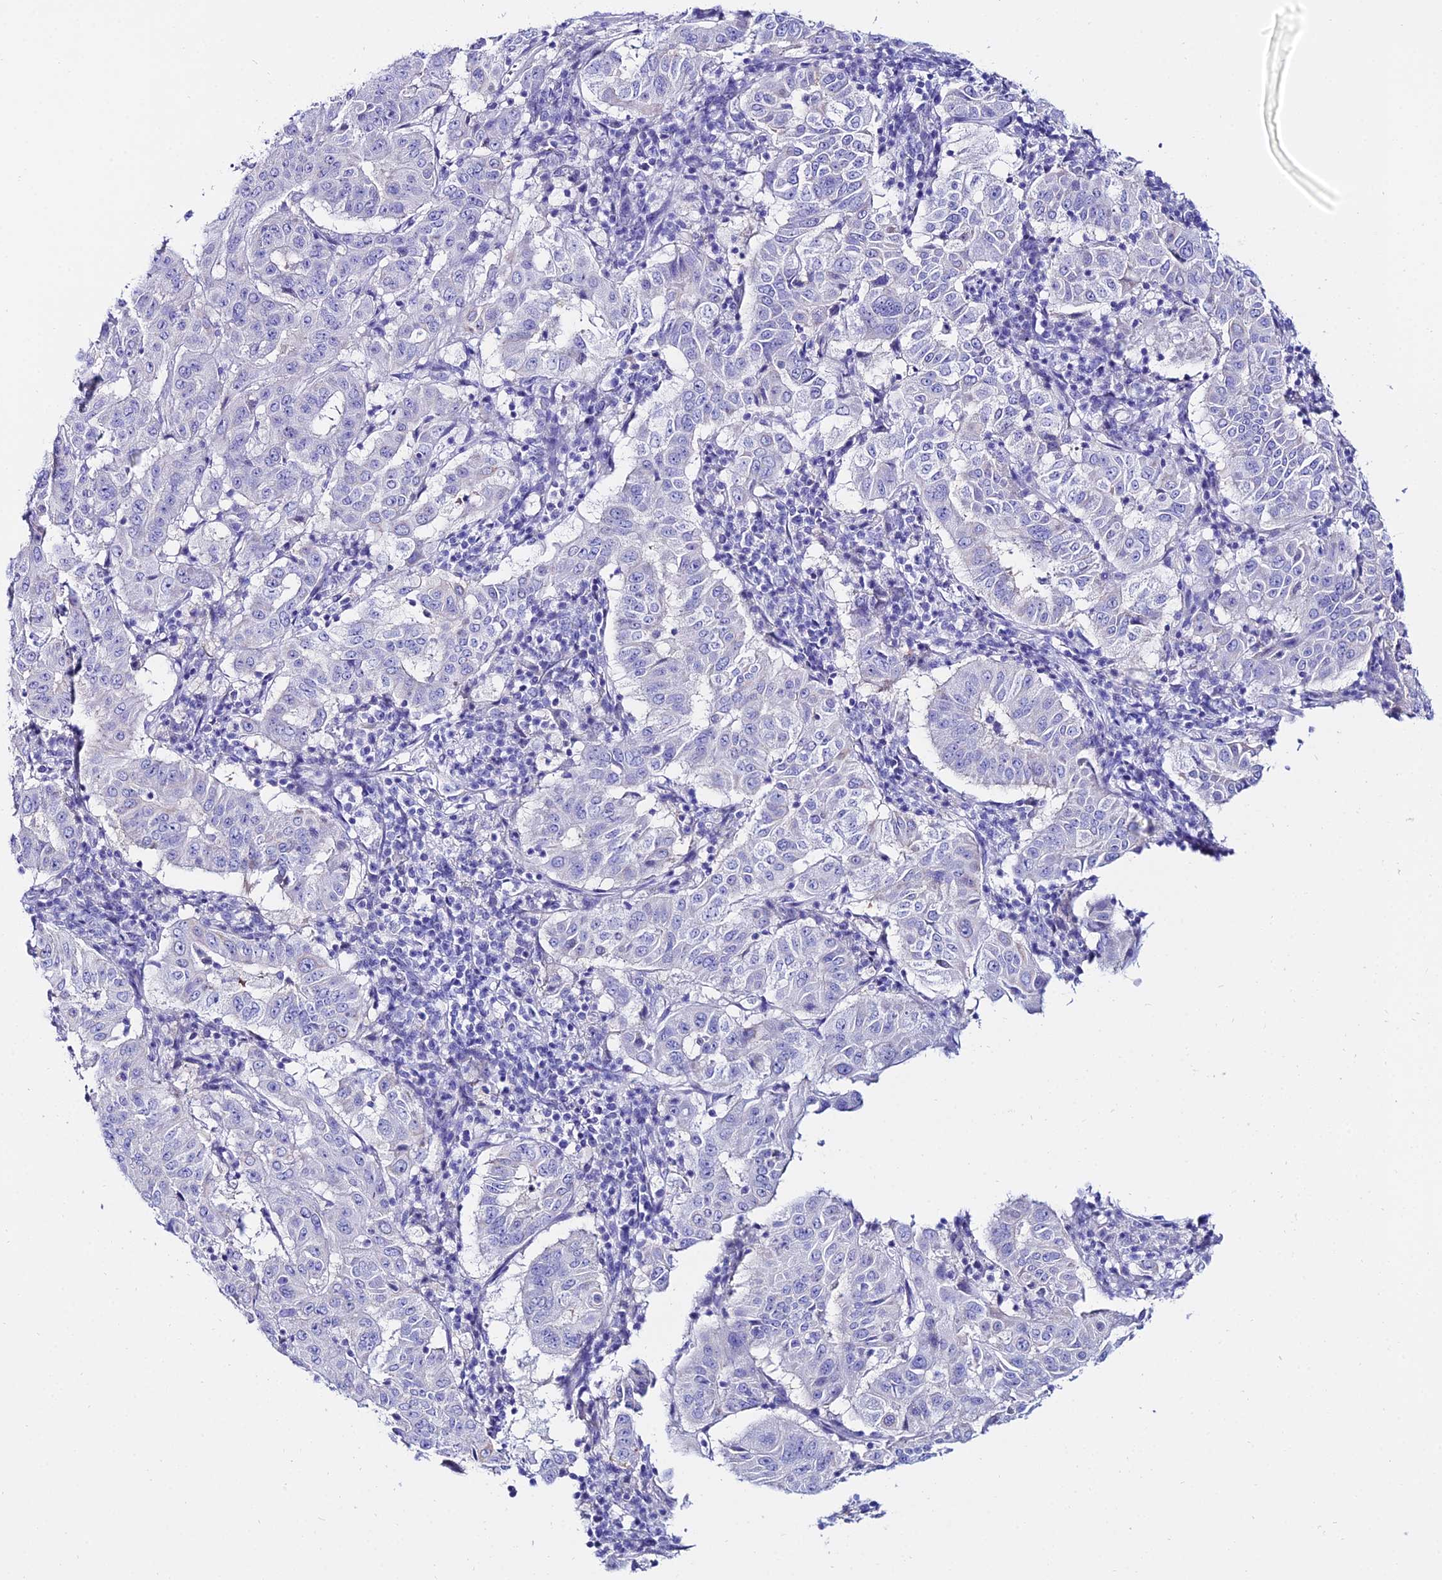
{"staining": {"intensity": "negative", "quantity": "none", "location": "none"}, "tissue": "pancreatic cancer", "cell_type": "Tumor cells", "image_type": "cancer", "snomed": [{"axis": "morphology", "description": "Adenocarcinoma, NOS"}, {"axis": "topography", "description": "Pancreas"}], "caption": "A high-resolution histopathology image shows immunohistochemistry staining of adenocarcinoma (pancreatic), which exhibits no significant staining in tumor cells.", "gene": "OR4D5", "patient": {"sex": "male", "age": 63}}